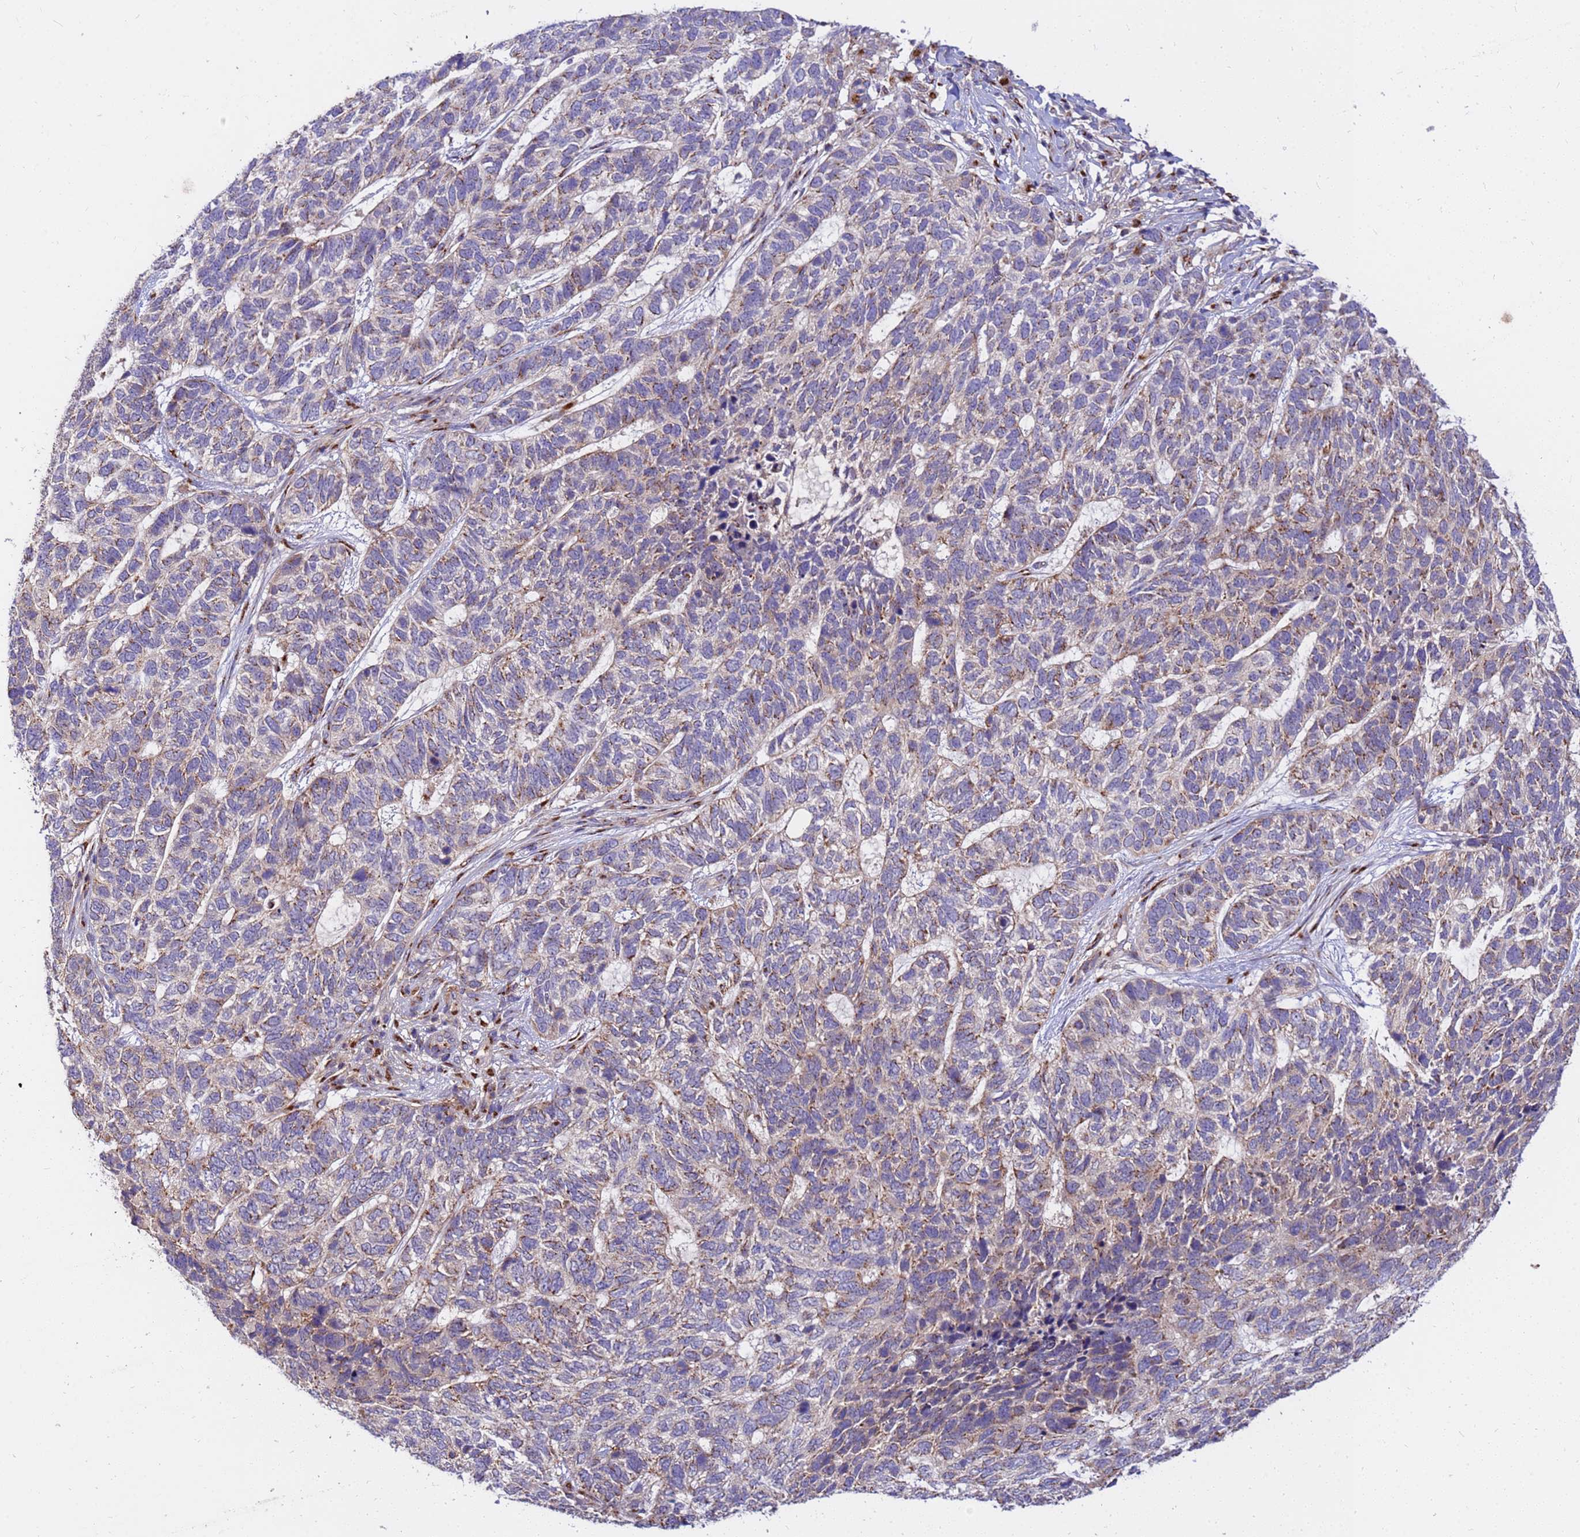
{"staining": {"intensity": "moderate", "quantity": "<25%", "location": "cytoplasmic/membranous"}, "tissue": "skin cancer", "cell_type": "Tumor cells", "image_type": "cancer", "snomed": [{"axis": "morphology", "description": "Basal cell carcinoma"}, {"axis": "topography", "description": "Skin"}], "caption": "A brown stain shows moderate cytoplasmic/membranous positivity of a protein in human basal cell carcinoma (skin) tumor cells.", "gene": "HPS3", "patient": {"sex": "female", "age": 65}}